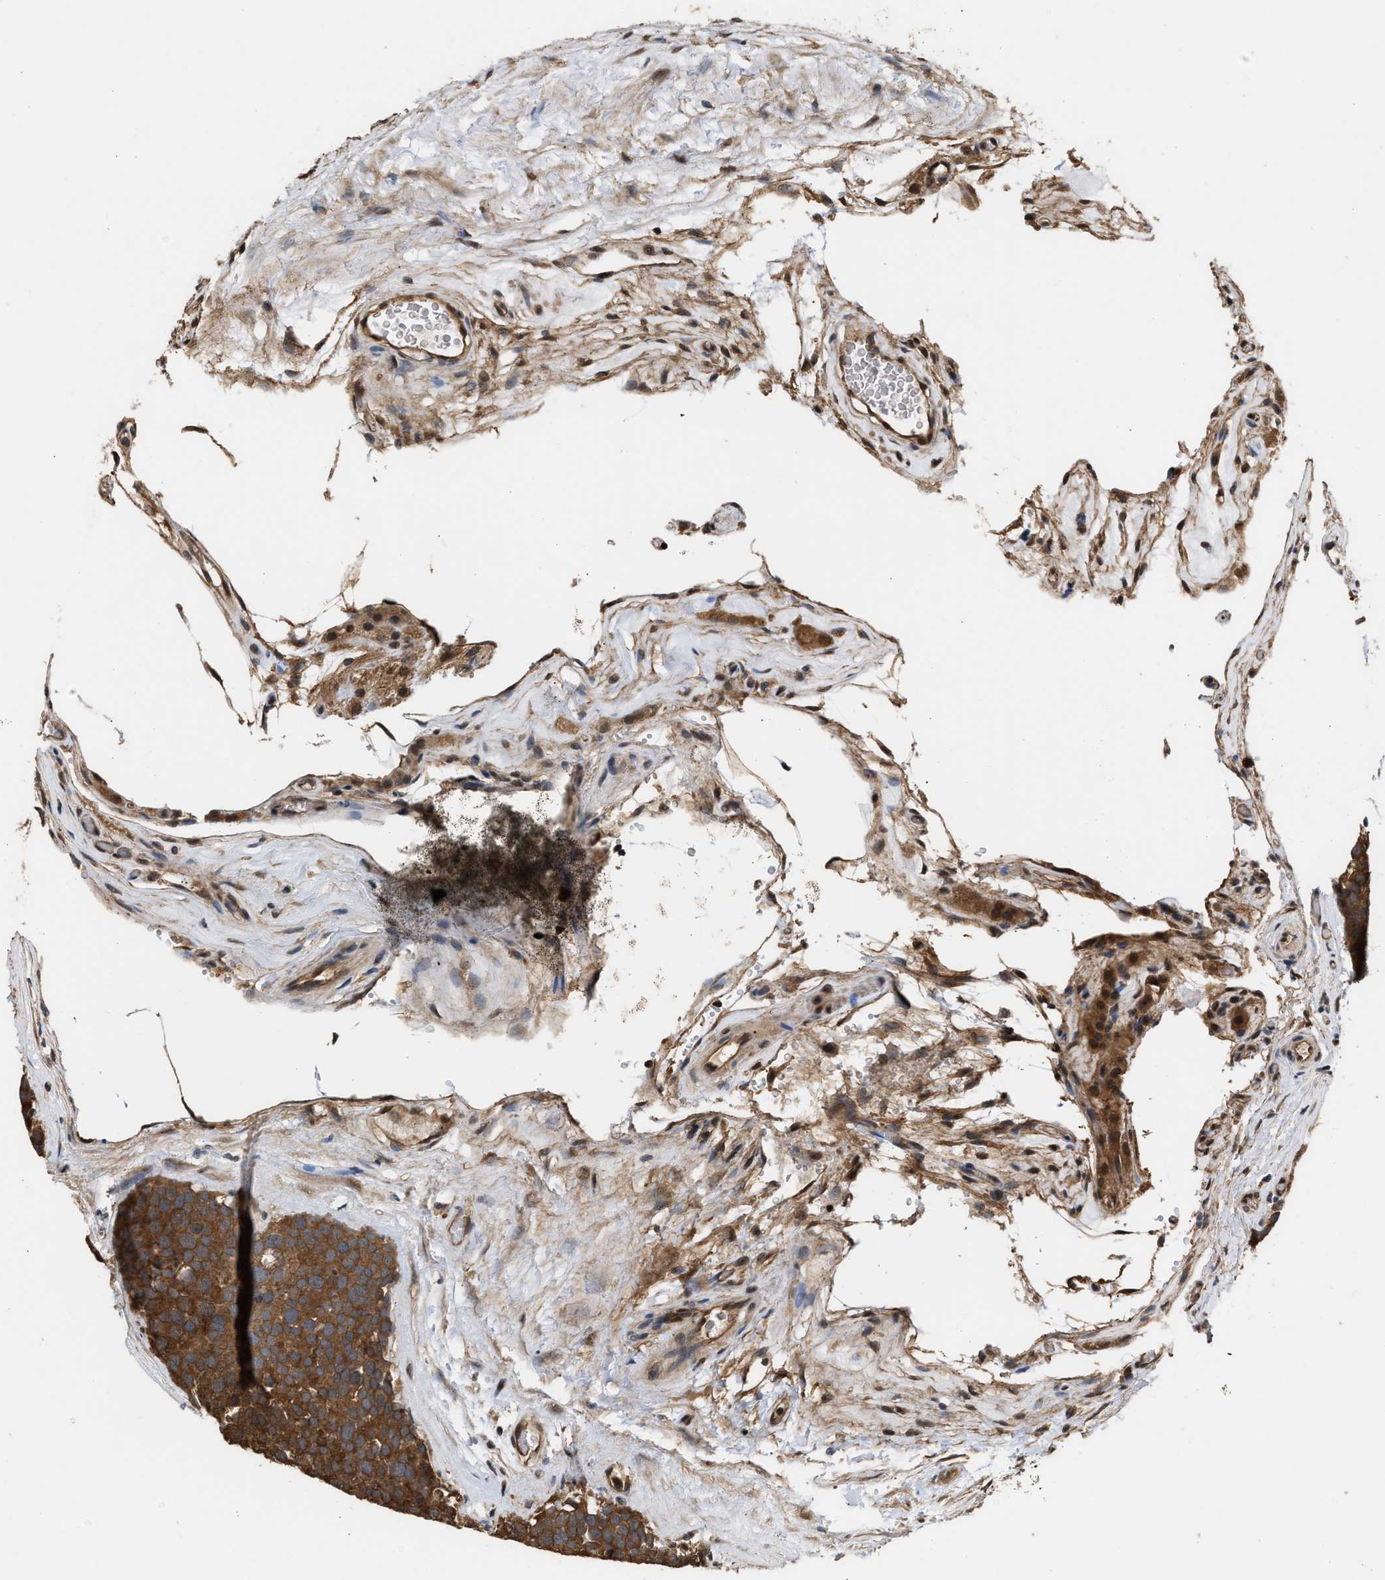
{"staining": {"intensity": "strong", "quantity": ">75%", "location": "cytoplasmic/membranous"}, "tissue": "testis cancer", "cell_type": "Tumor cells", "image_type": "cancer", "snomed": [{"axis": "morphology", "description": "Seminoma, NOS"}, {"axis": "topography", "description": "Testis"}], "caption": "Protein expression analysis of human seminoma (testis) reveals strong cytoplasmic/membranous staining in about >75% of tumor cells.", "gene": "SCAI", "patient": {"sex": "male", "age": 71}}